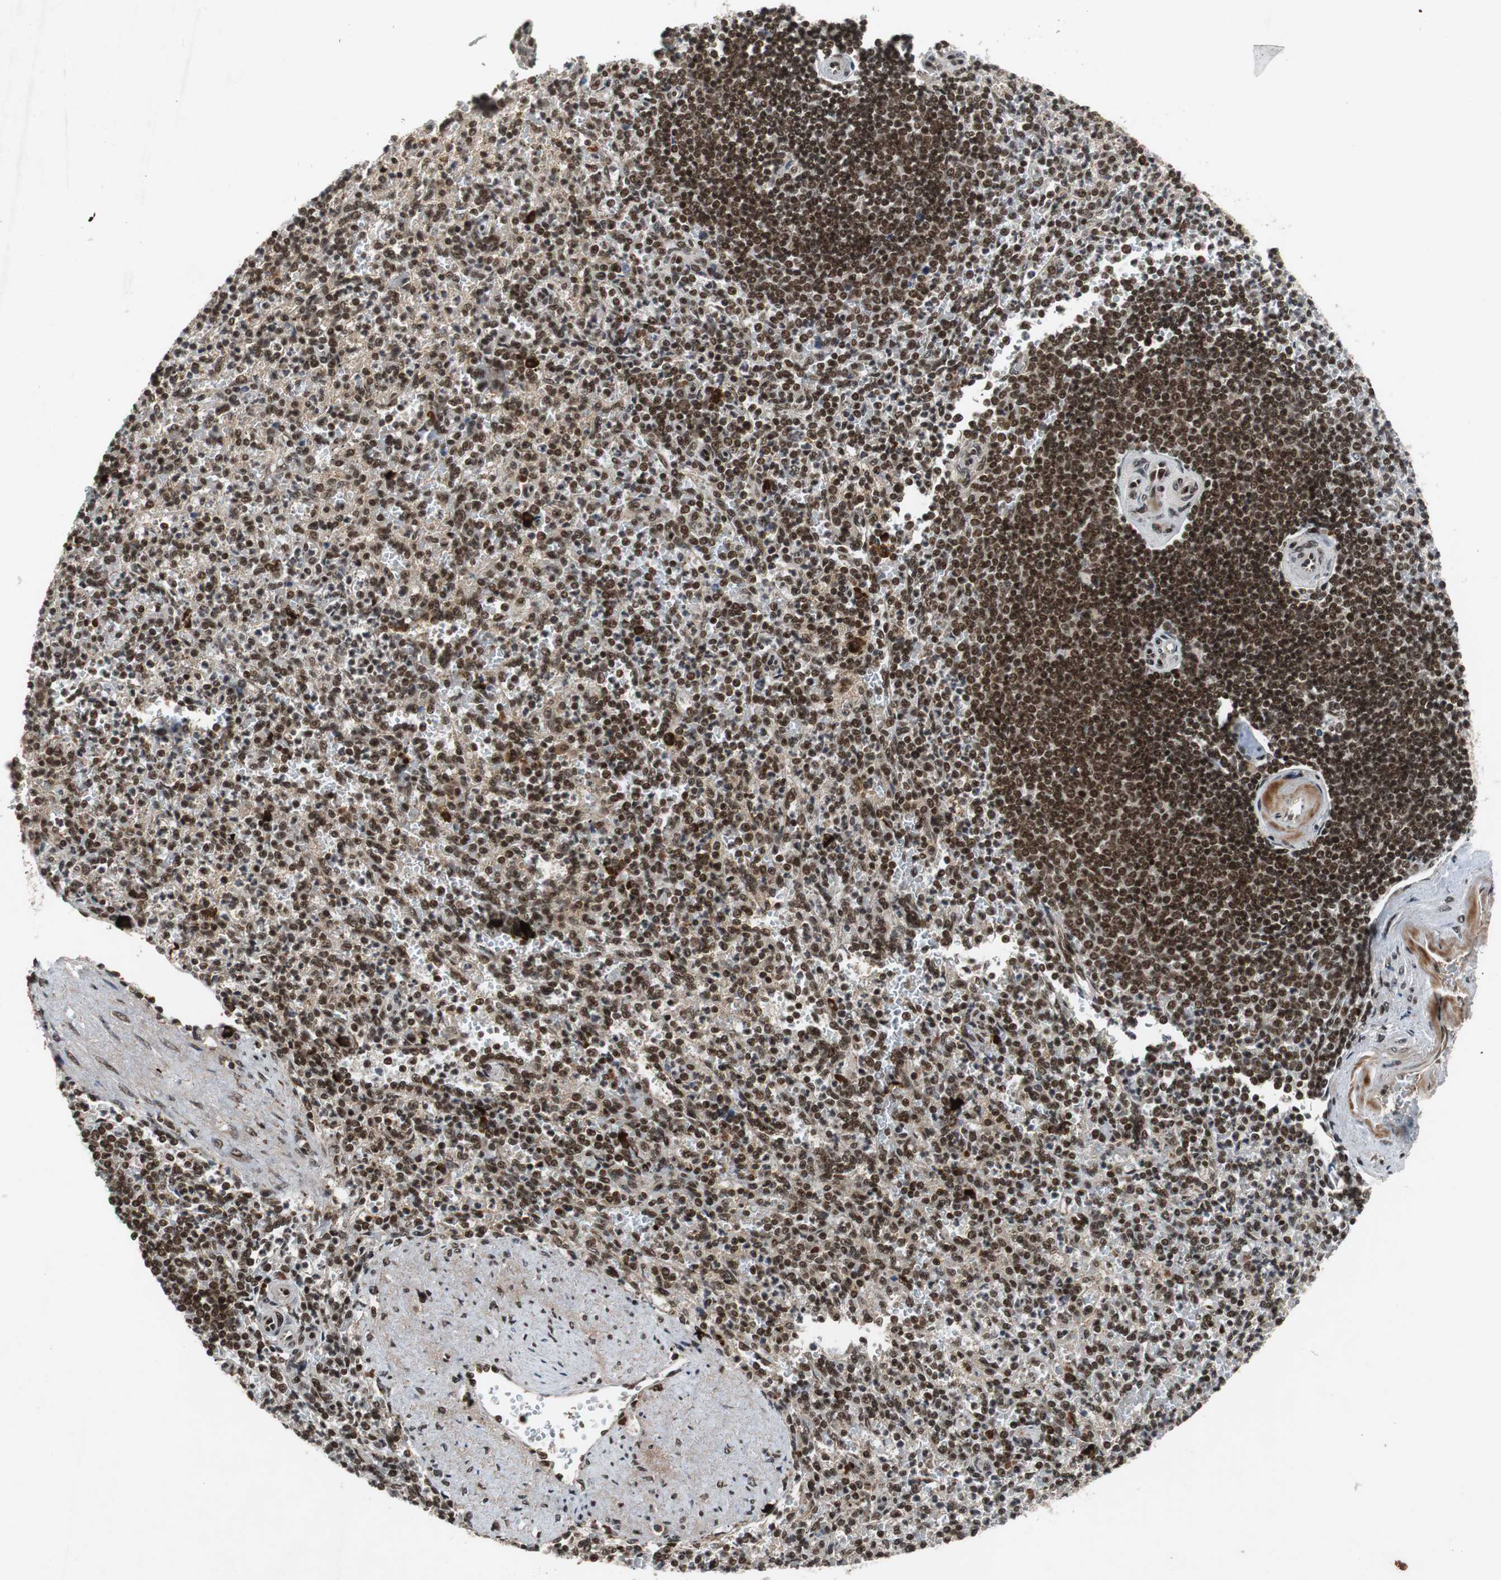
{"staining": {"intensity": "strong", "quantity": ">75%", "location": "nuclear"}, "tissue": "spleen", "cell_type": "Cells in red pulp", "image_type": "normal", "snomed": [{"axis": "morphology", "description": "Normal tissue, NOS"}, {"axis": "topography", "description": "Spleen"}], "caption": "Immunohistochemical staining of benign human spleen shows strong nuclear protein positivity in approximately >75% of cells in red pulp. (Brightfield microscopy of DAB IHC at high magnification).", "gene": "TAF5", "patient": {"sex": "female", "age": 74}}